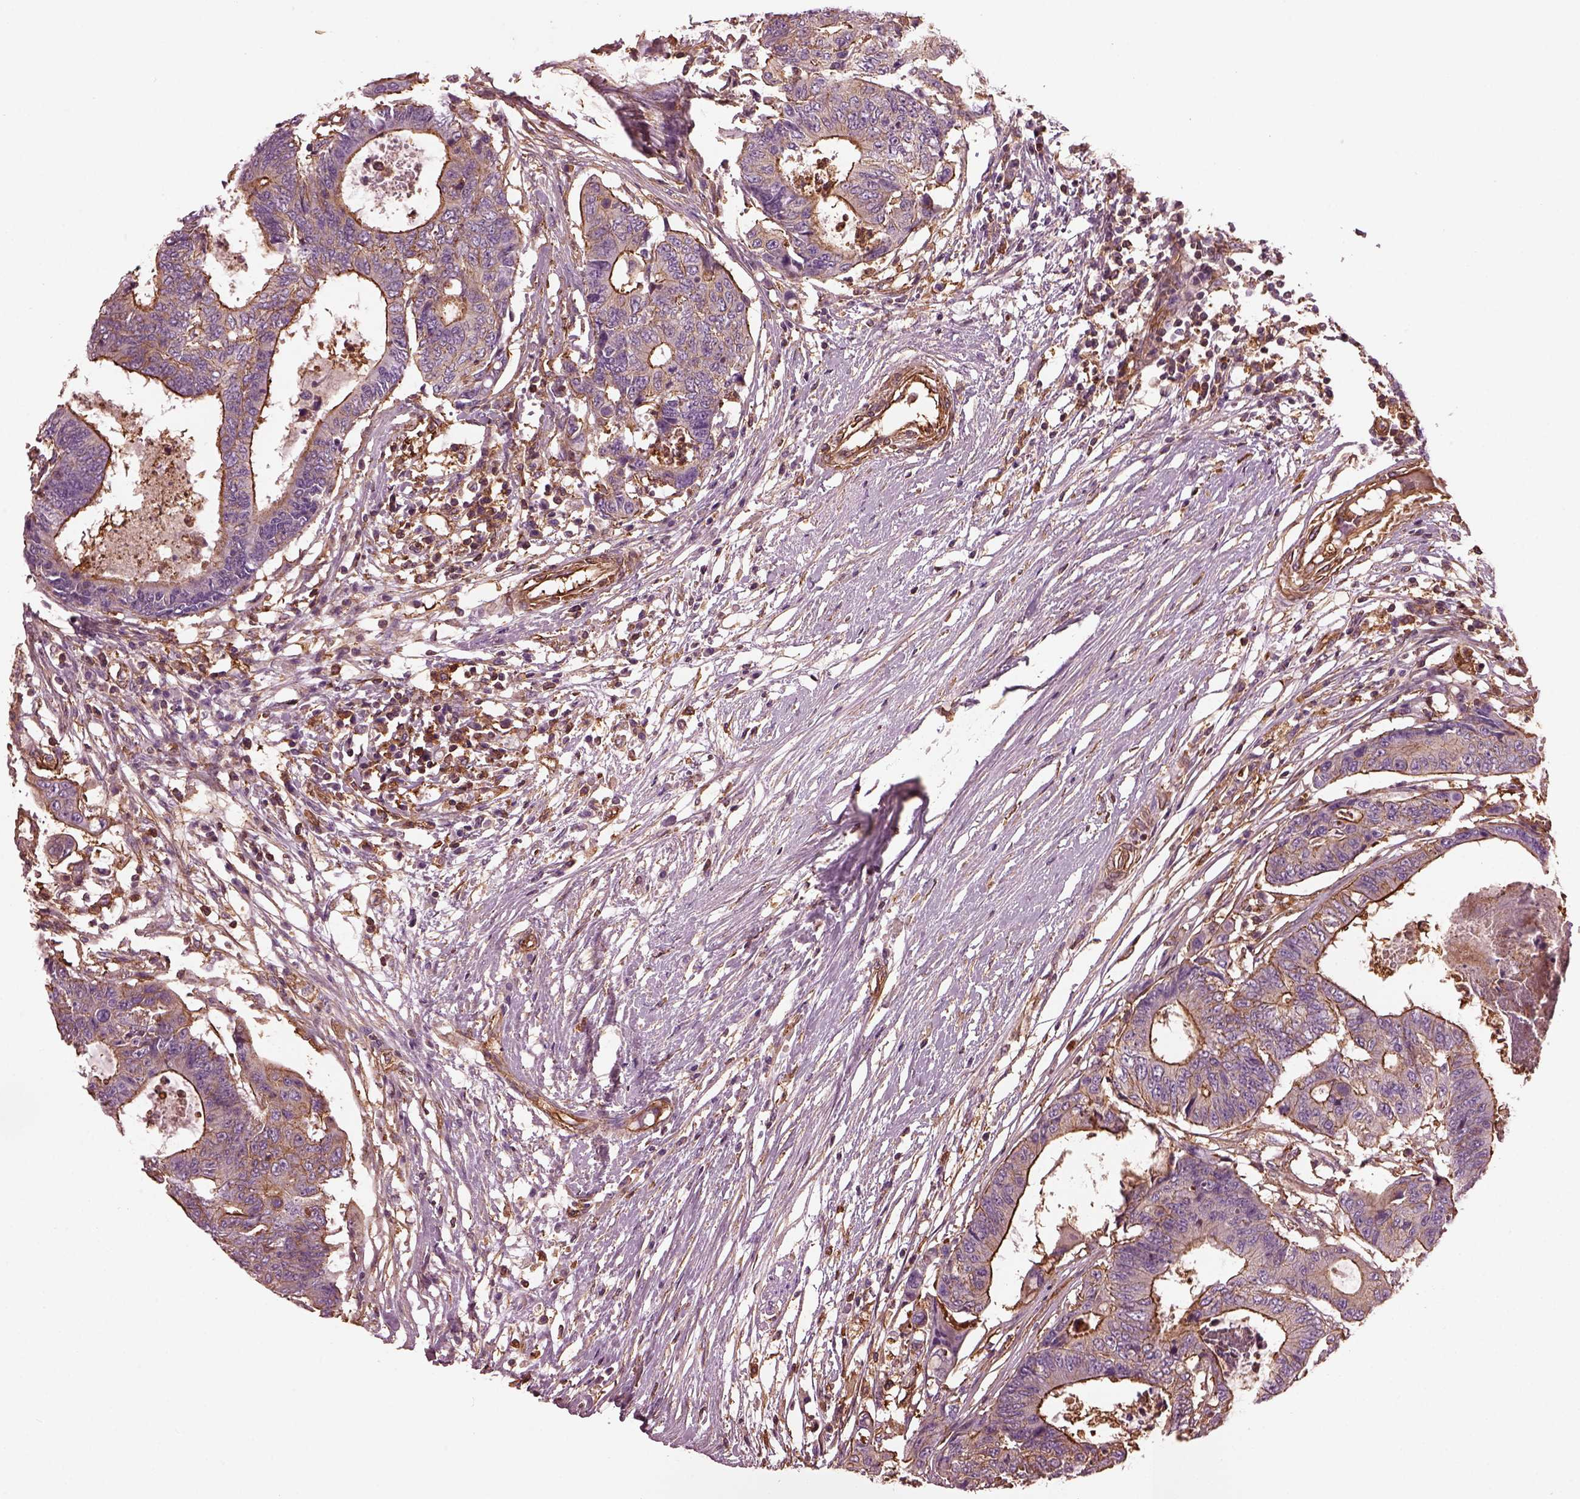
{"staining": {"intensity": "moderate", "quantity": ">75%", "location": "cytoplasmic/membranous"}, "tissue": "colorectal cancer", "cell_type": "Tumor cells", "image_type": "cancer", "snomed": [{"axis": "morphology", "description": "Adenocarcinoma, NOS"}, {"axis": "topography", "description": "Colon"}], "caption": "Moderate cytoplasmic/membranous protein positivity is identified in about >75% of tumor cells in adenocarcinoma (colorectal).", "gene": "MYL6", "patient": {"sex": "female", "age": 48}}